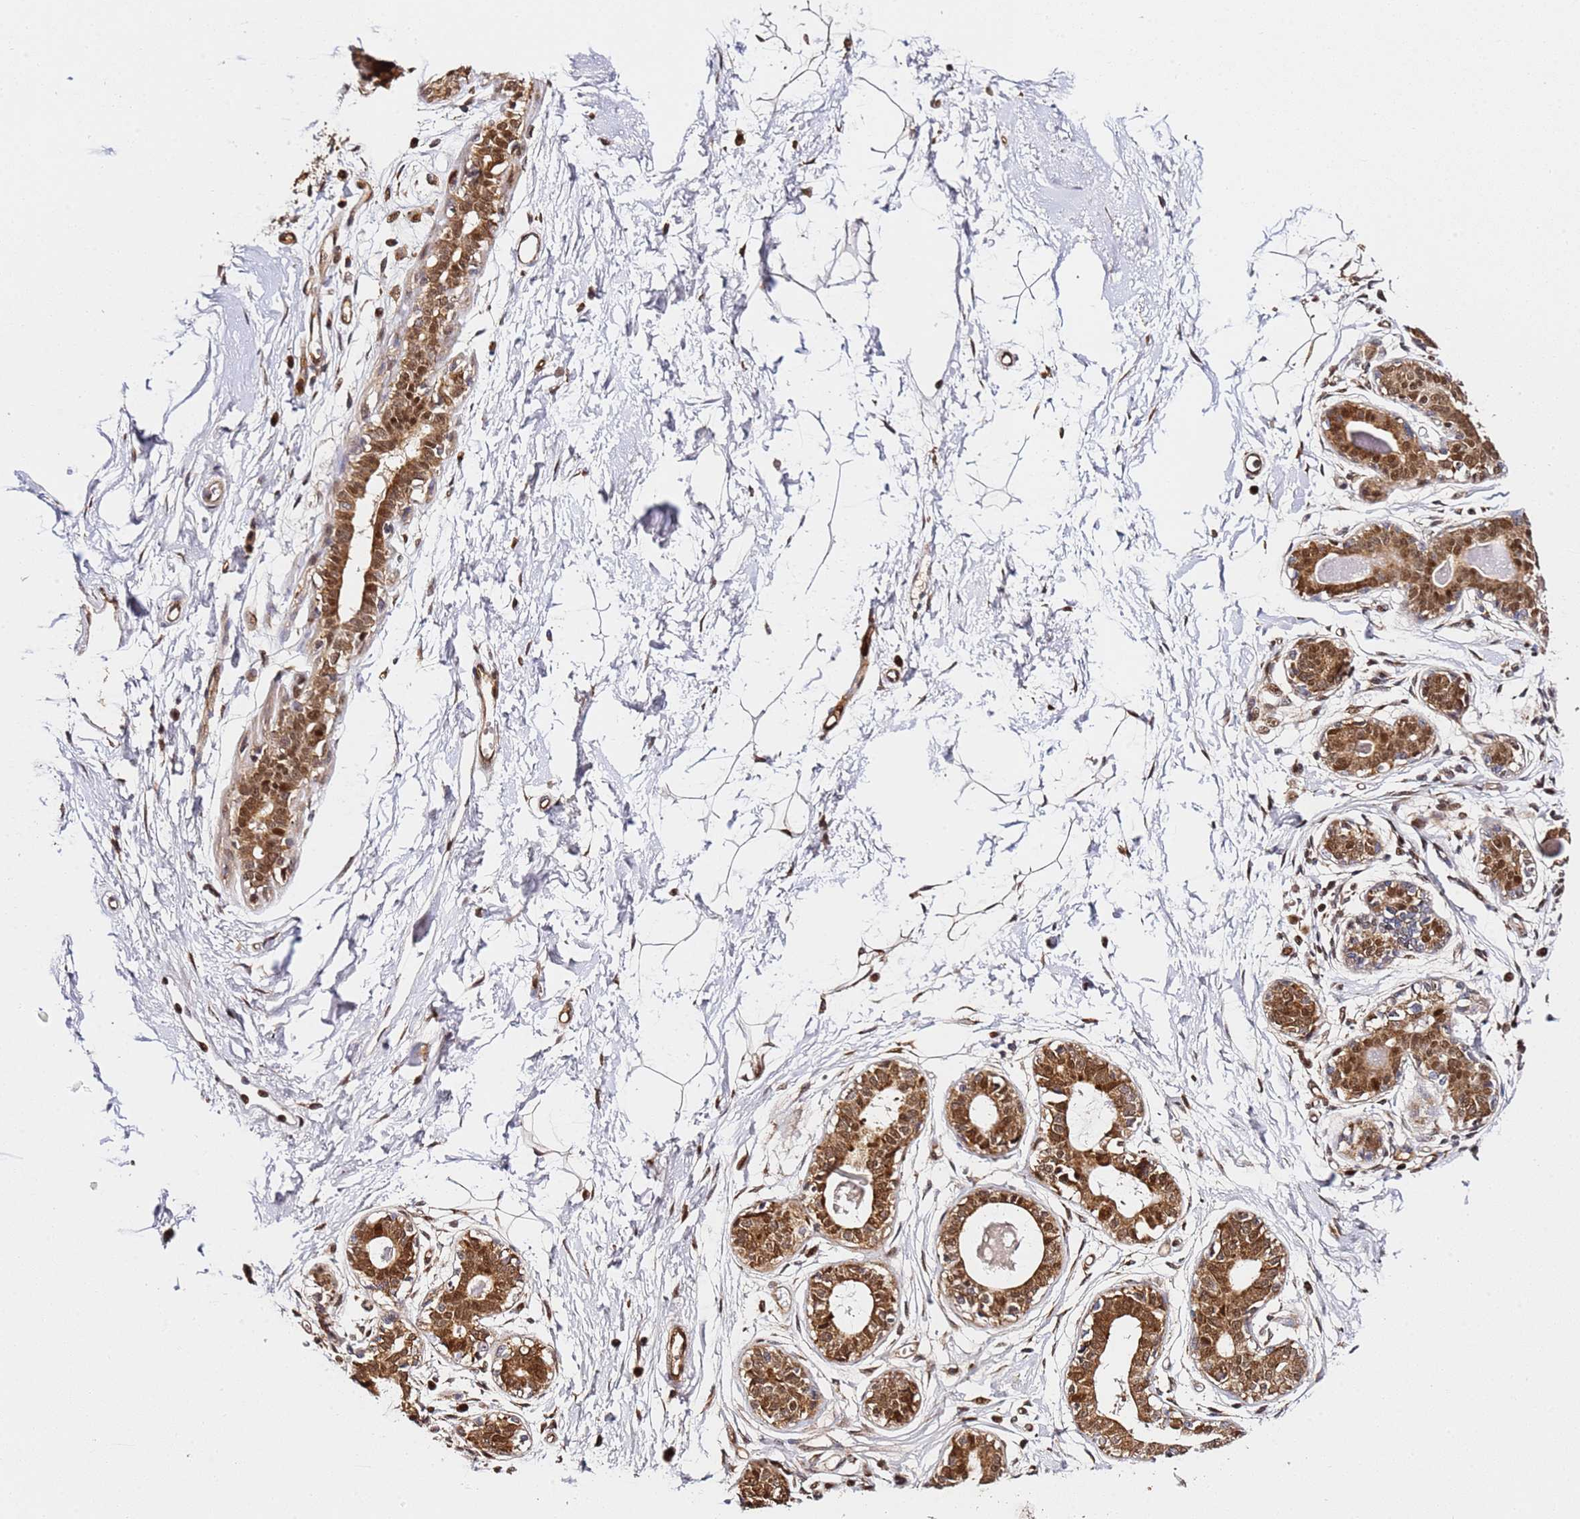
{"staining": {"intensity": "moderate", "quantity": "<25%", "location": "cytoplasmic/membranous,nuclear"}, "tissue": "breast", "cell_type": "Adipocytes", "image_type": "normal", "snomed": [{"axis": "morphology", "description": "Normal tissue, NOS"}, {"axis": "topography", "description": "Breast"}], "caption": "Immunohistochemical staining of normal human breast shows moderate cytoplasmic/membranous,nuclear protein expression in approximately <25% of adipocytes.", "gene": "SMOX", "patient": {"sex": "female", "age": 45}}